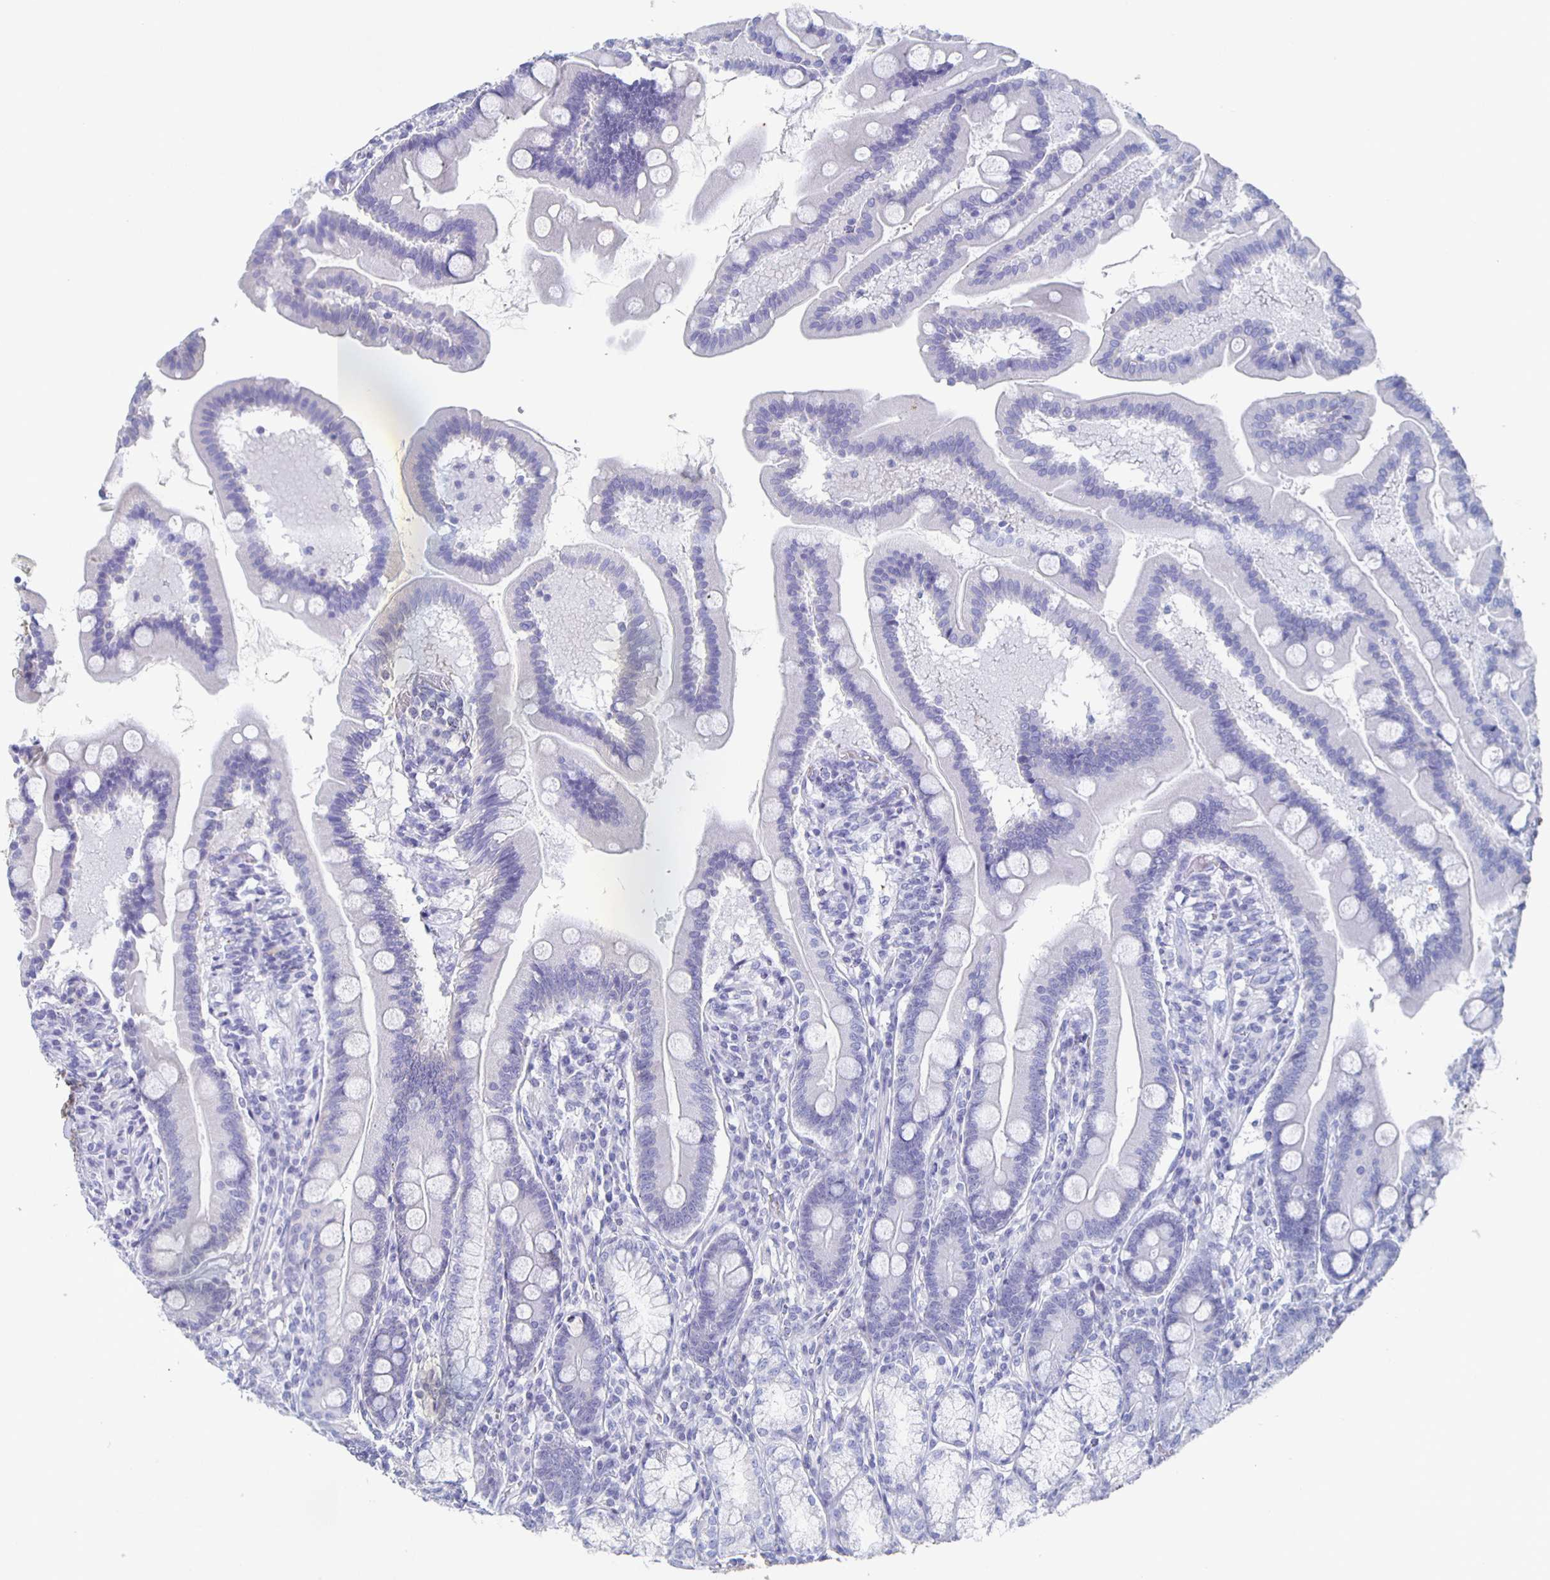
{"staining": {"intensity": "negative", "quantity": "none", "location": "none"}, "tissue": "duodenum", "cell_type": "Glandular cells", "image_type": "normal", "snomed": [{"axis": "morphology", "description": "Normal tissue, NOS"}, {"axis": "topography", "description": "Duodenum"}], "caption": "High magnification brightfield microscopy of benign duodenum stained with DAB (brown) and counterstained with hematoxylin (blue): glandular cells show no significant positivity. (Immunohistochemistry (ihc), brightfield microscopy, high magnification).", "gene": "FGA", "patient": {"sex": "female", "age": 67}}